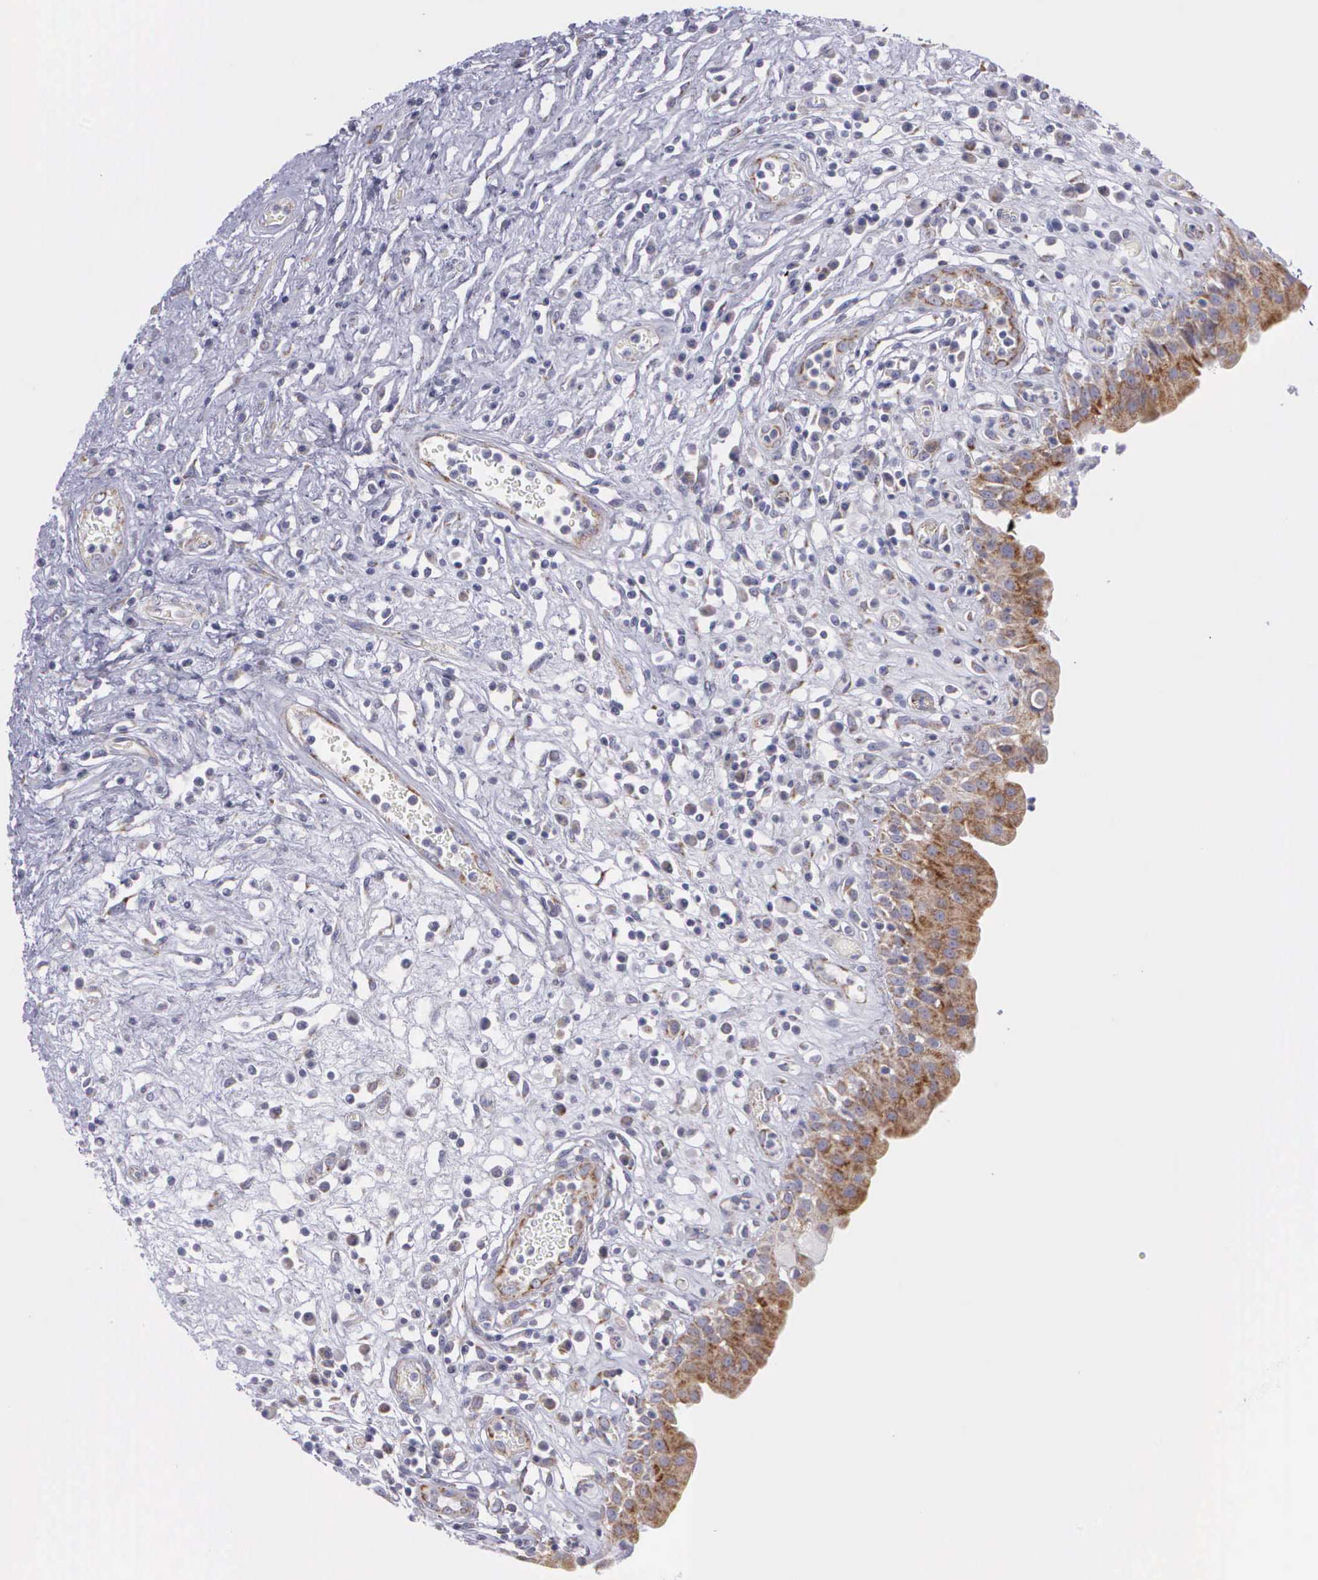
{"staining": {"intensity": "moderate", "quantity": ">75%", "location": "cytoplasmic/membranous"}, "tissue": "urinary bladder", "cell_type": "Urothelial cells", "image_type": "normal", "snomed": [{"axis": "morphology", "description": "Normal tissue, NOS"}, {"axis": "topography", "description": "Urinary bladder"}], "caption": "Protein staining displays moderate cytoplasmic/membranous expression in approximately >75% of urothelial cells in unremarkable urinary bladder. The protein of interest is stained brown, and the nuclei are stained in blue (DAB IHC with brightfield microscopy, high magnification).", "gene": "SYNJ2BP", "patient": {"sex": "female", "age": 85}}